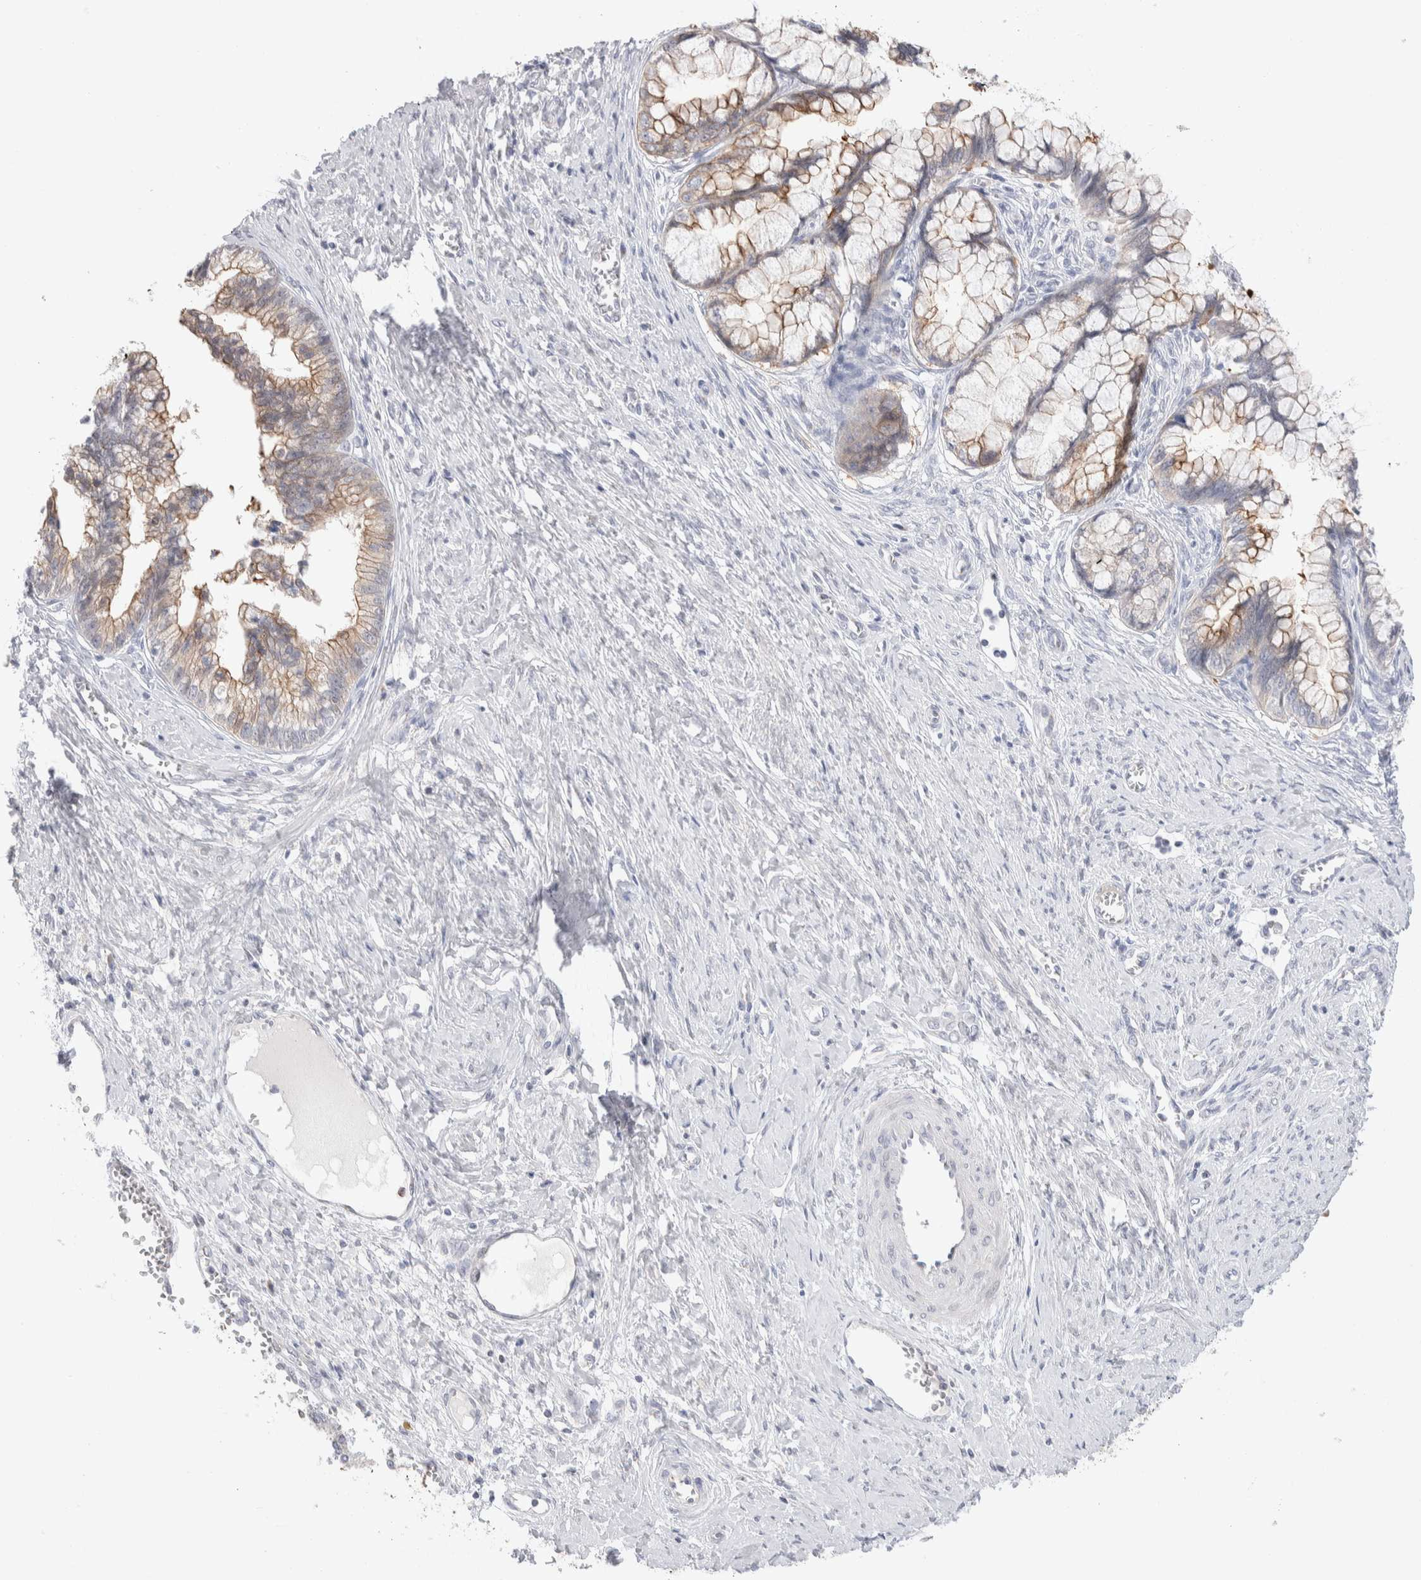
{"staining": {"intensity": "moderate", "quantity": "25%-75%", "location": "cytoplasmic/membranous"}, "tissue": "cervical cancer", "cell_type": "Tumor cells", "image_type": "cancer", "snomed": [{"axis": "morphology", "description": "Adenocarcinoma, NOS"}, {"axis": "topography", "description": "Cervix"}], "caption": "Cervical cancer stained with a protein marker displays moderate staining in tumor cells.", "gene": "C1orf112", "patient": {"sex": "female", "age": 44}}